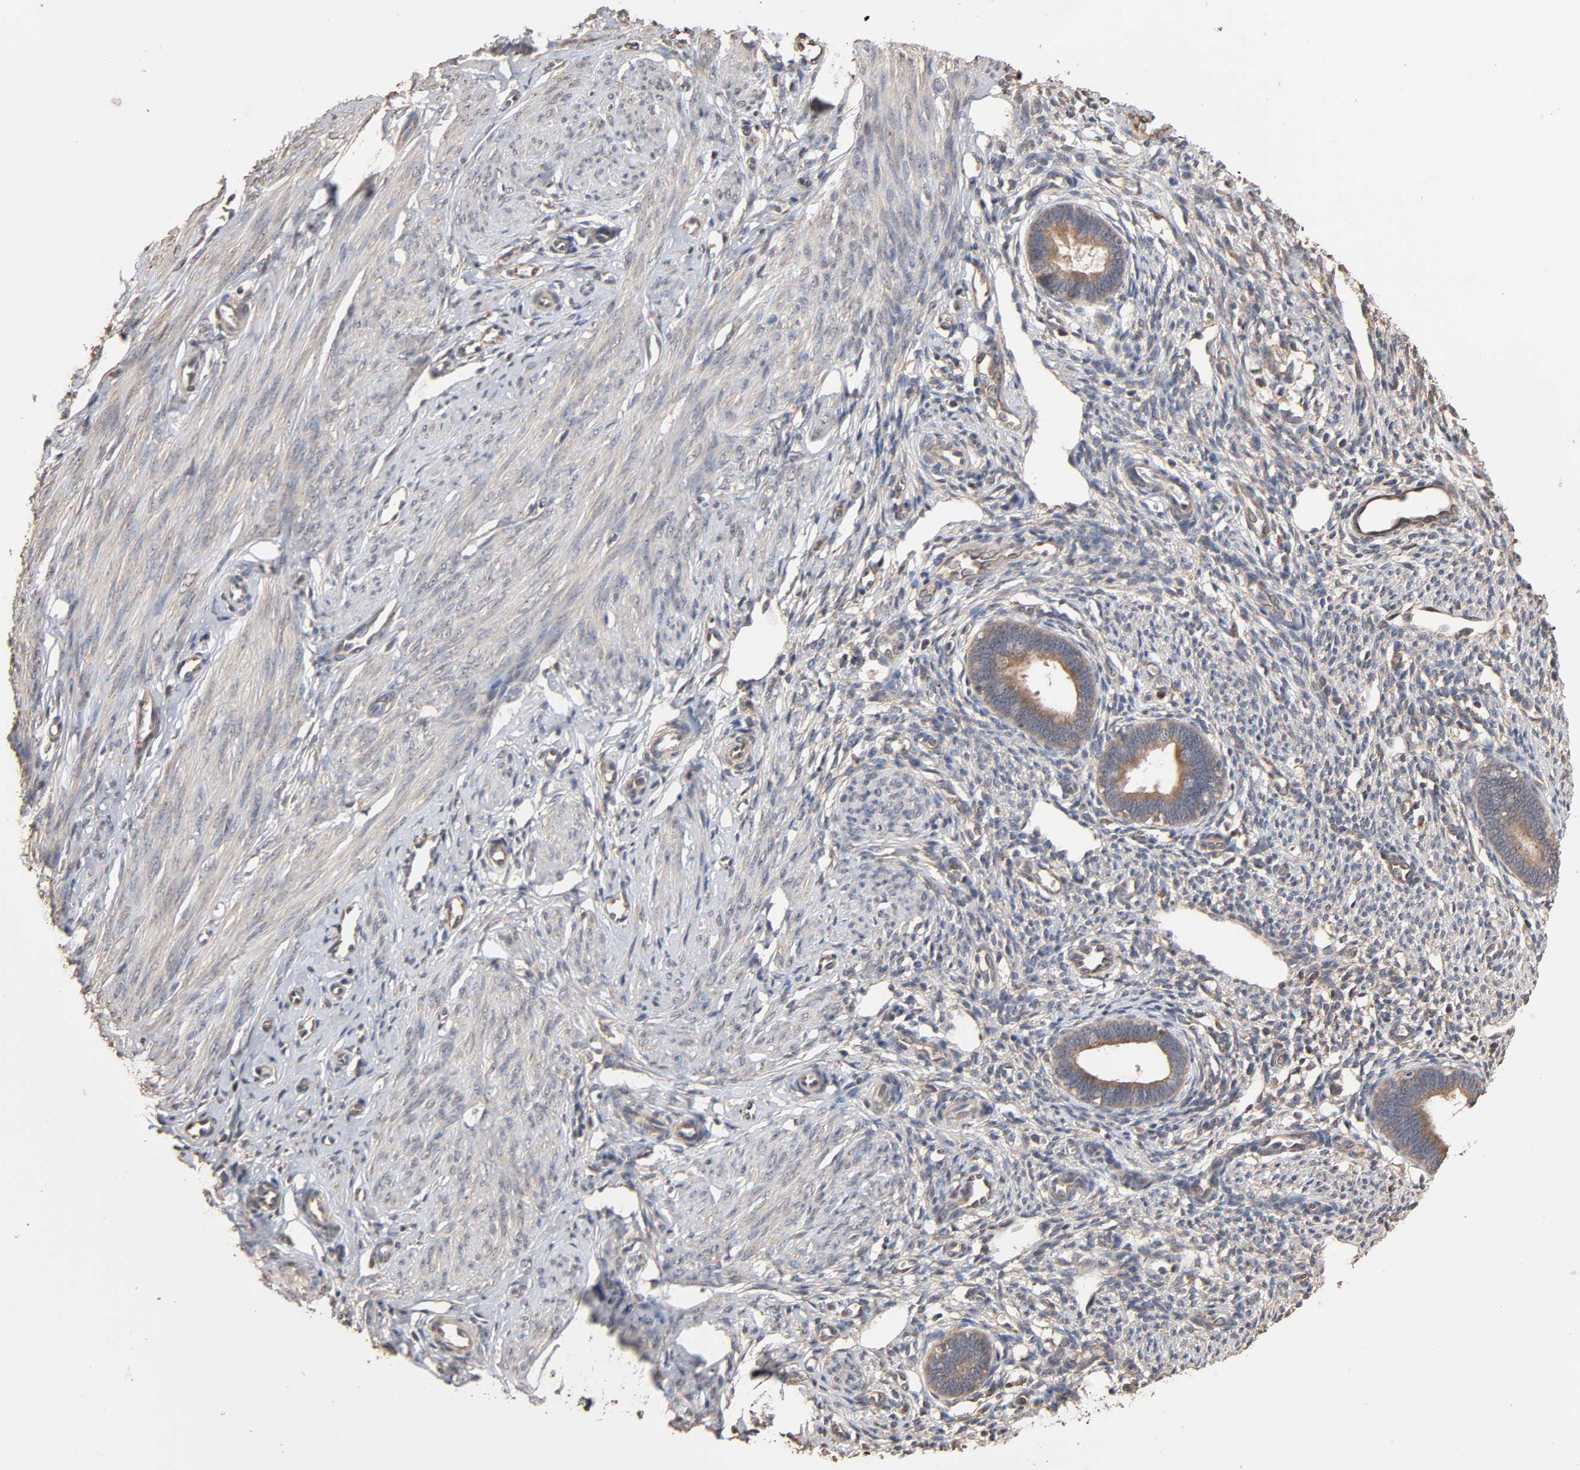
{"staining": {"intensity": "weak", "quantity": "25%-75%", "location": "cytoplasmic/membranous"}, "tissue": "endometrium", "cell_type": "Cells in endometrial stroma", "image_type": "normal", "snomed": [{"axis": "morphology", "description": "Normal tissue, NOS"}, {"axis": "topography", "description": "Endometrium"}], "caption": "A histopathology image of endometrium stained for a protein displays weak cytoplasmic/membranous brown staining in cells in endometrial stroma.", "gene": "ARHGEF7", "patient": {"sex": "female", "age": 27}}